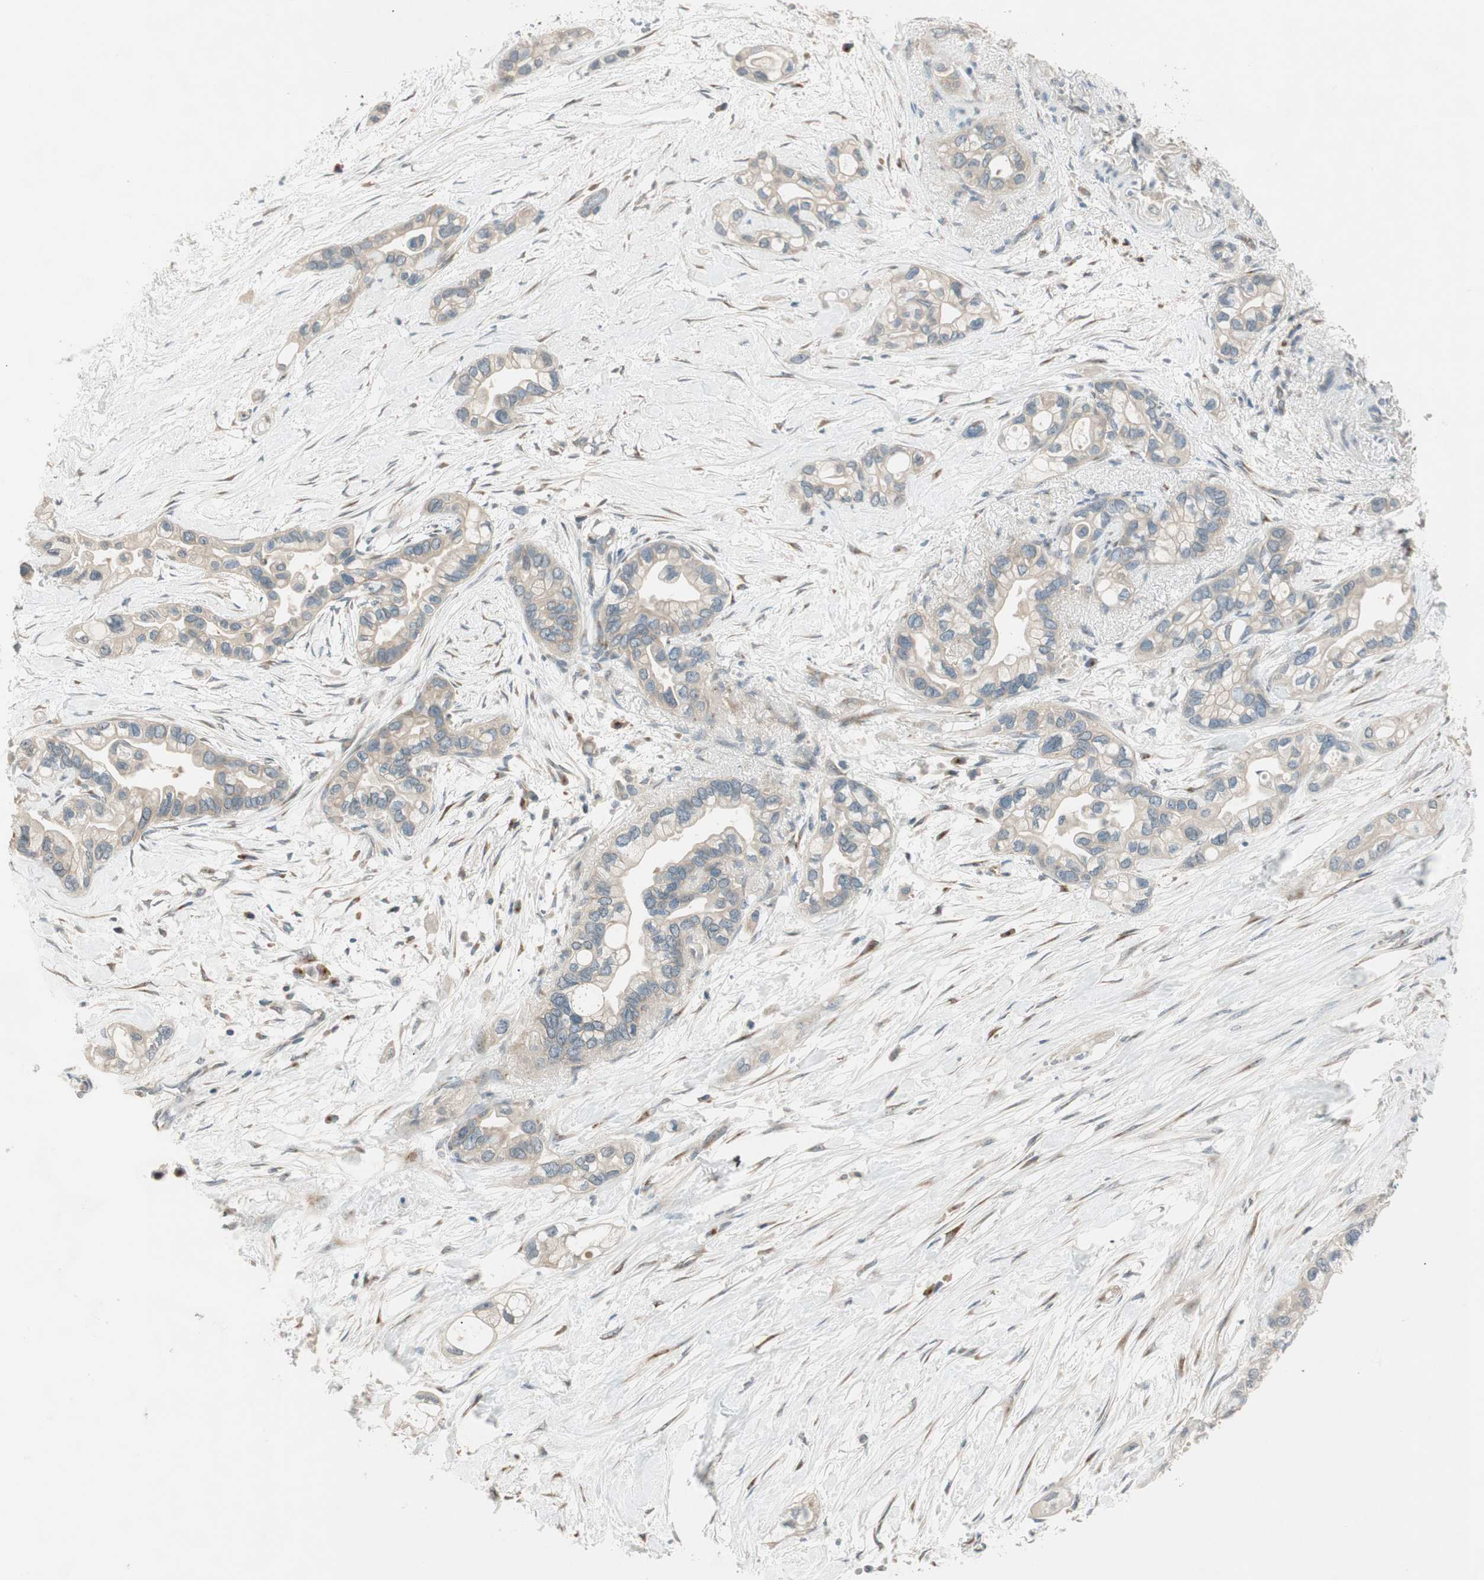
{"staining": {"intensity": "weak", "quantity": ">75%", "location": "cytoplasmic/membranous"}, "tissue": "pancreatic cancer", "cell_type": "Tumor cells", "image_type": "cancer", "snomed": [{"axis": "morphology", "description": "Adenocarcinoma, NOS"}, {"axis": "topography", "description": "Pancreas"}], "caption": "Weak cytoplasmic/membranous positivity for a protein is present in about >75% of tumor cells of pancreatic adenocarcinoma using immunohistochemistry.", "gene": "CGRRF1", "patient": {"sex": "female", "age": 77}}